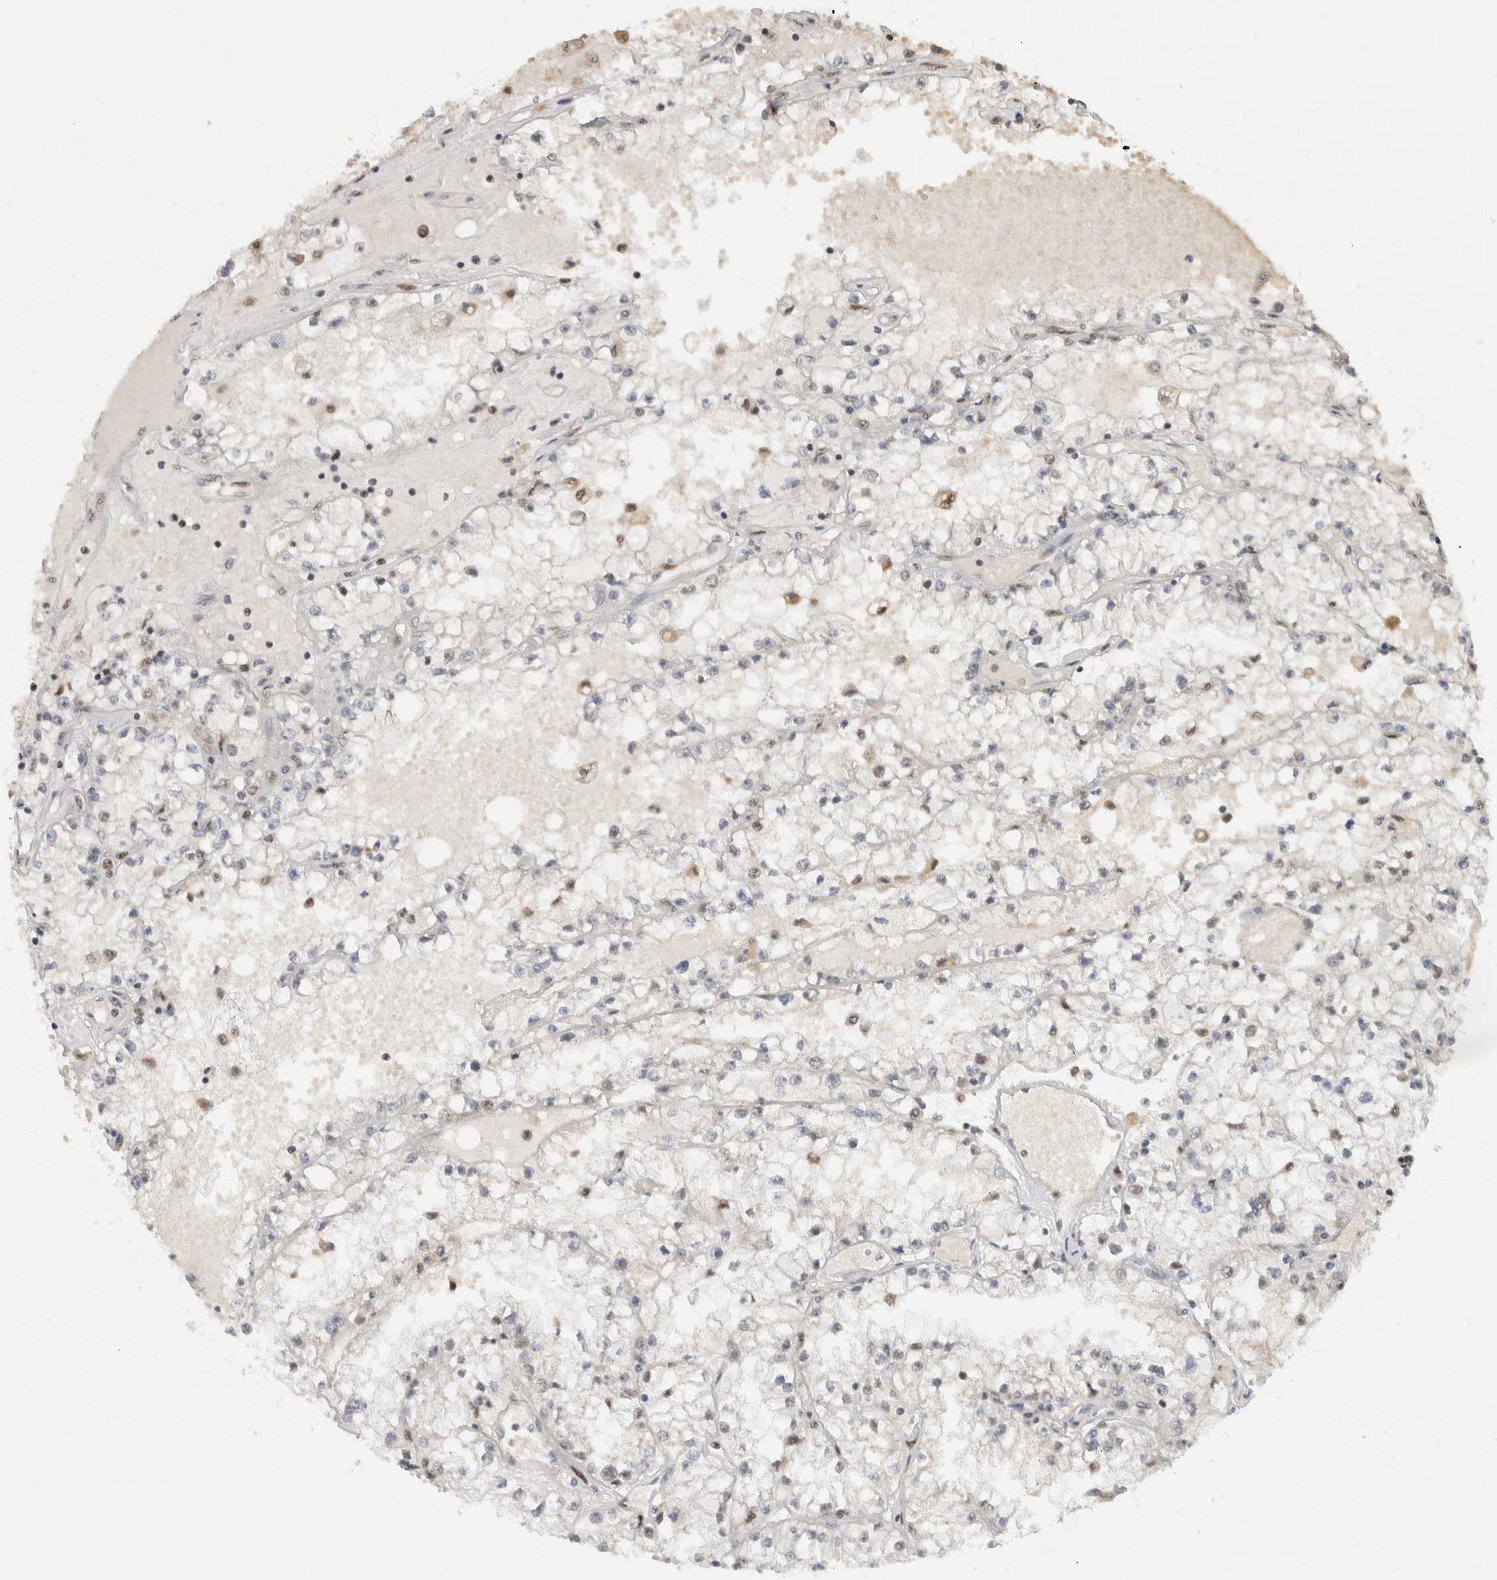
{"staining": {"intensity": "weak", "quantity": "<25%", "location": "nuclear"}, "tissue": "renal cancer", "cell_type": "Tumor cells", "image_type": "cancer", "snomed": [{"axis": "morphology", "description": "Adenocarcinoma, NOS"}, {"axis": "topography", "description": "Kidney"}], "caption": "Tumor cells are negative for protein expression in human renal cancer. (Stains: DAB (3,3'-diaminobenzidine) IHC with hematoxylin counter stain, Microscopy: brightfield microscopy at high magnification).", "gene": "NCAPG2", "patient": {"sex": "male", "age": 56}}